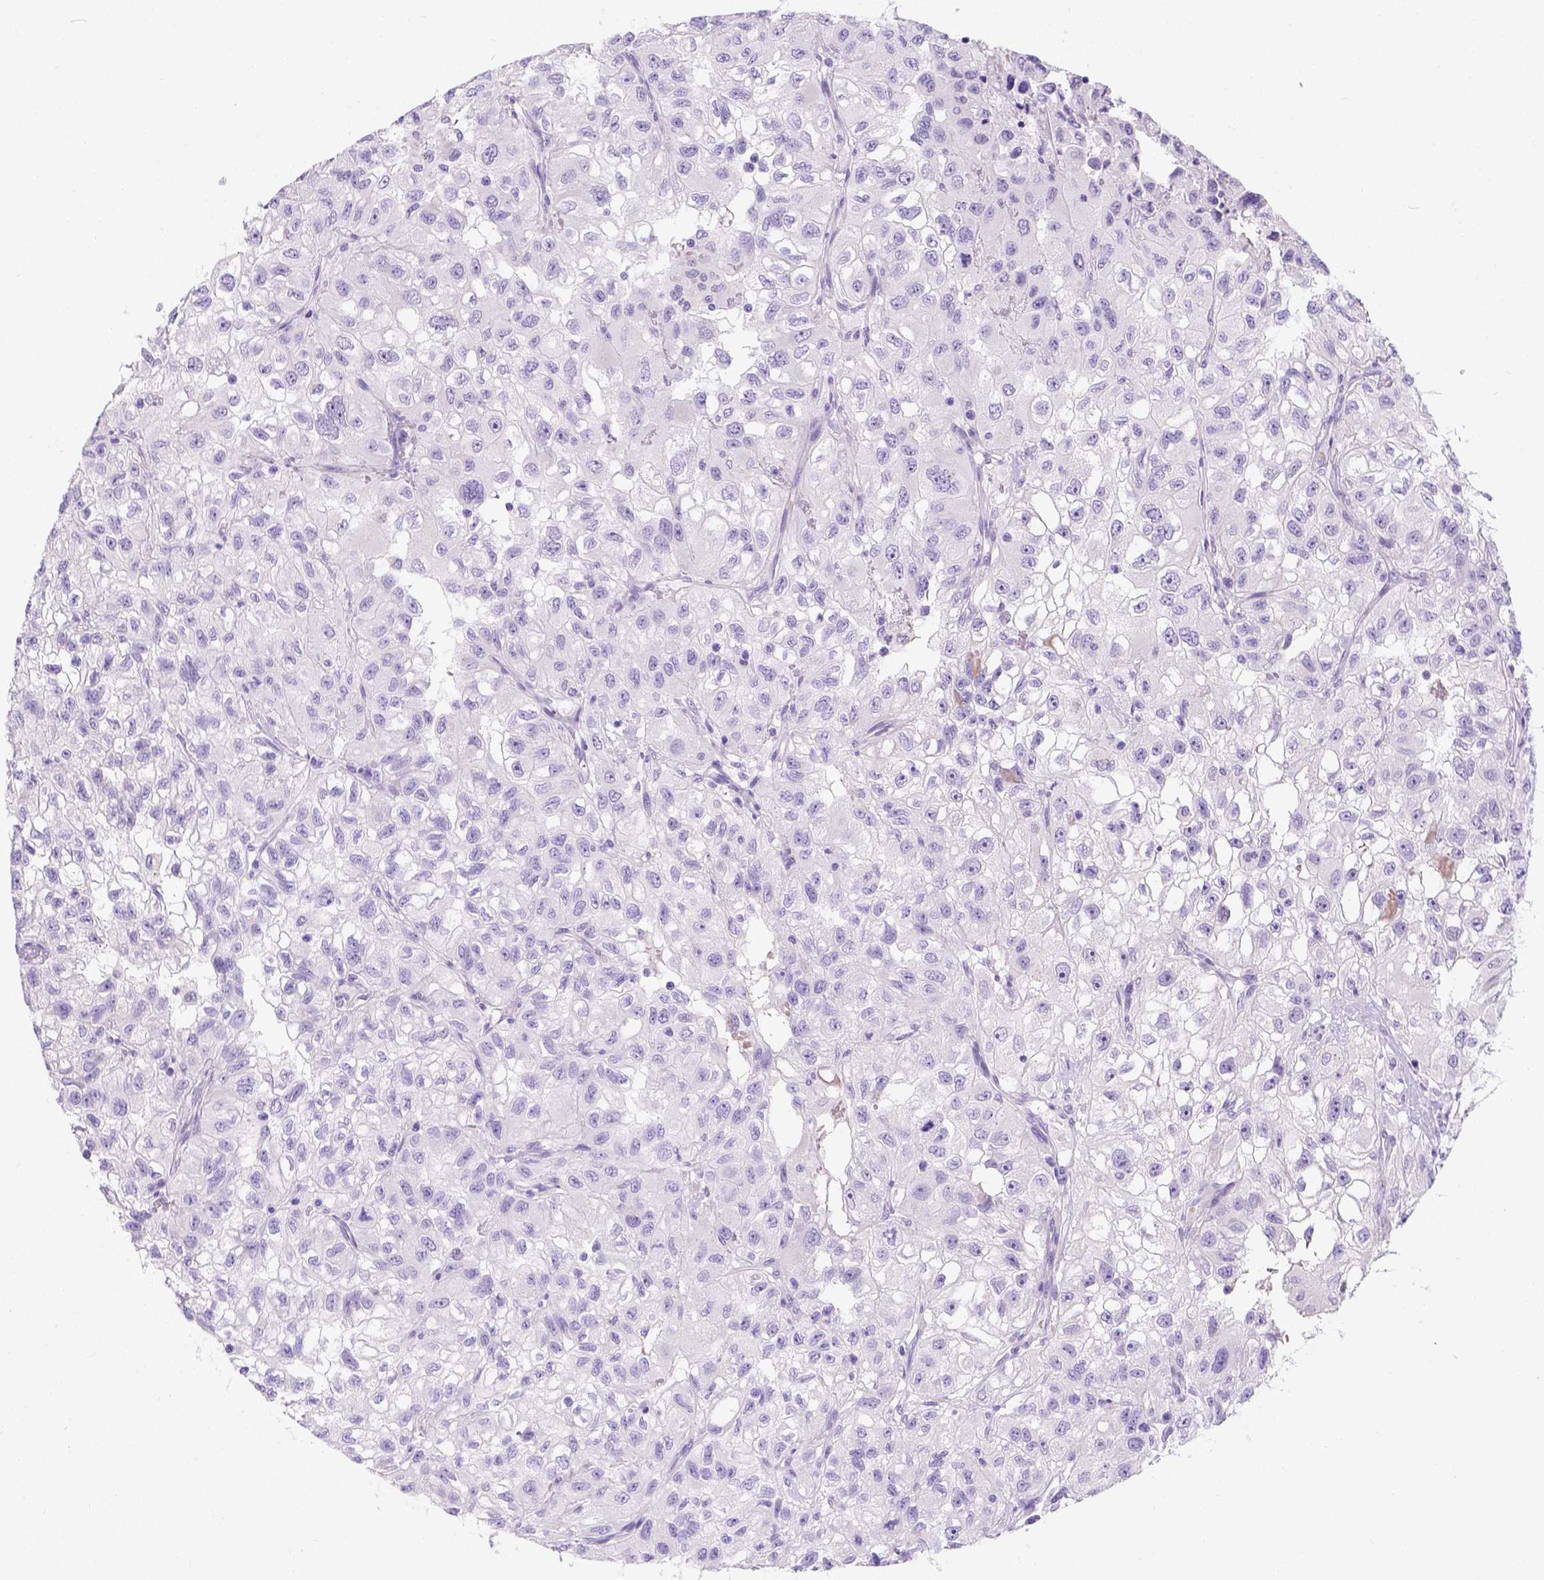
{"staining": {"intensity": "negative", "quantity": "none", "location": "none"}, "tissue": "renal cancer", "cell_type": "Tumor cells", "image_type": "cancer", "snomed": [{"axis": "morphology", "description": "Adenocarcinoma, NOS"}, {"axis": "topography", "description": "Kidney"}], "caption": "Immunohistochemistry (IHC) micrograph of neoplastic tissue: renal cancer stained with DAB exhibits no significant protein staining in tumor cells.", "gene": "PHF7", "patient": {"sex": "male", "age": 64}}